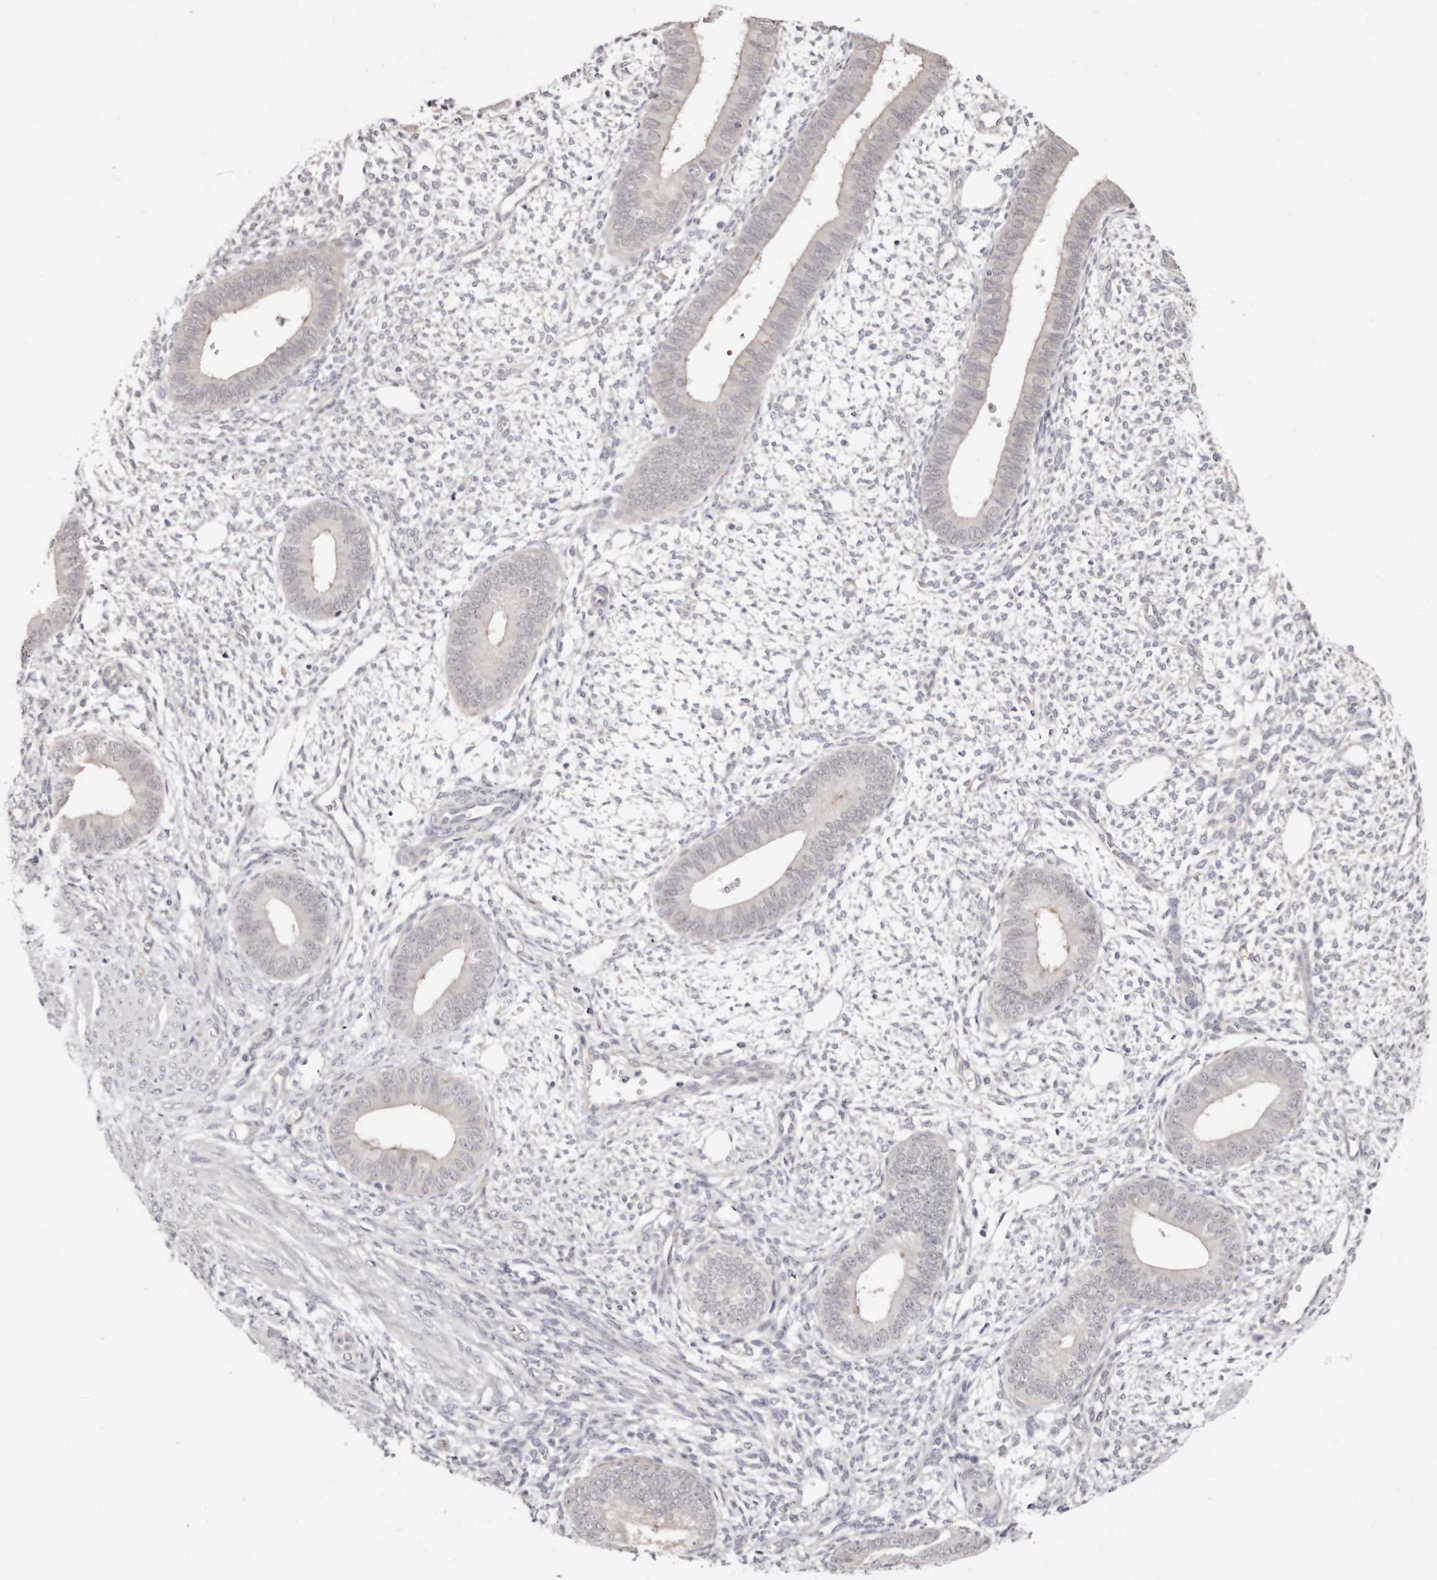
{"staining": {"intensity": "negative", "quantity": "none", "location": "none"}, "tissue": "endometrium", "cell_type": "Cells in endometrial stroma", "image_type": "normal", "snomed": [{"axis": "morphology", "description": "Normal tissue, NOS"}, {"axis": "topography", "description": "Endometrium"}], "caption": "Immunohistochemistry histopathology image of unremarkable endometrium stained for a protein (brown), which reveals no positivity in cells in endometrial stroma.", "gene": "CASZ1", "patient": {"sex": "female", "age": 46}}